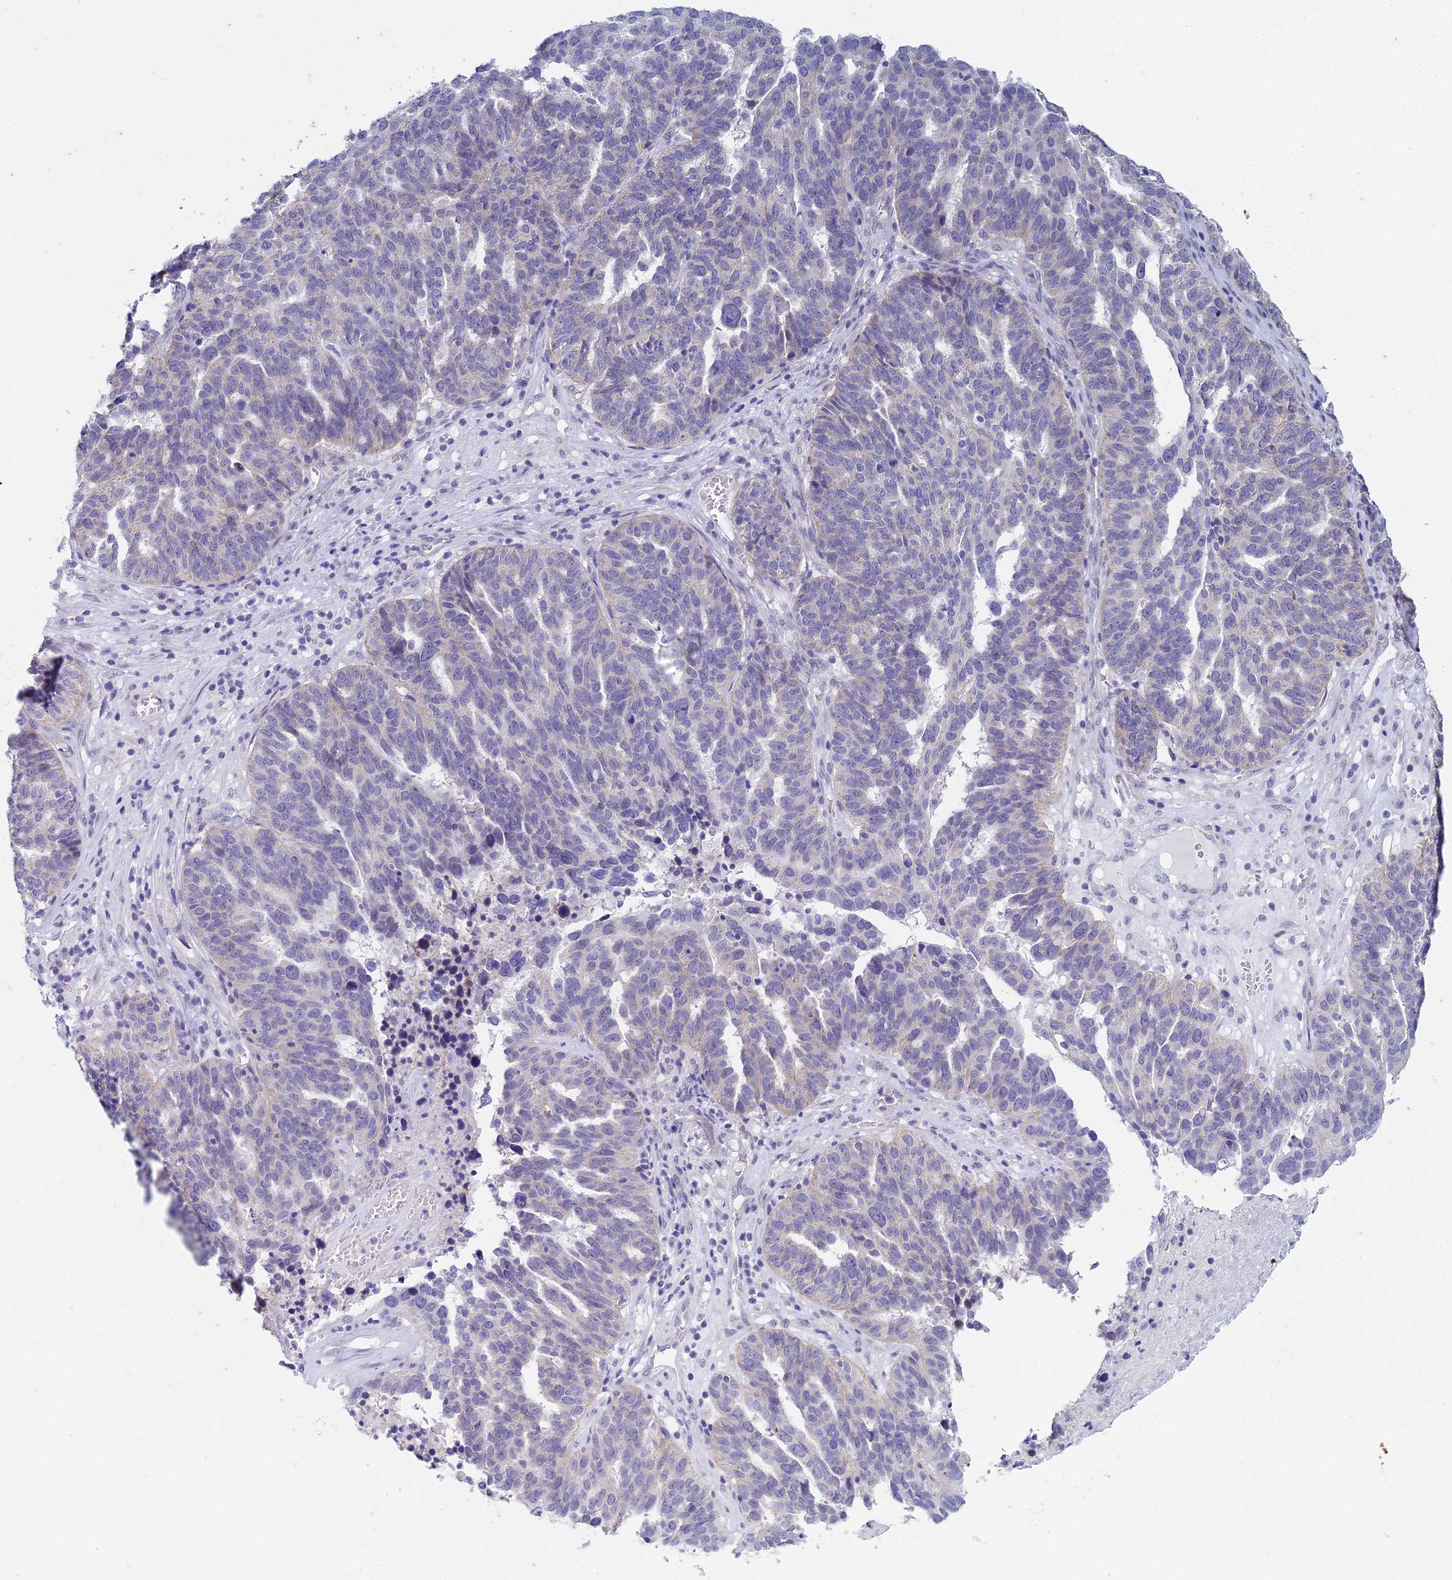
{"staining": {"intensity": "negative", "quantity": "none", "location": "none"}, "tissue": "ovarian cancer", "cell_type": "Tumor cells", "image_type": "cancer", "snomed": [{"axis": "morphology", "description": "Cystadenocarcinoma, serous, NOS"}, {"axis": "topography", "description": "Ovary"}], "caption": "IHC photomicrograph of neoplastic tissue: human serous cystadenocarcinoma (ovarian) stained with DAB shows no significant protein staining in tumor cells. (IHC, brightfield microscopy, high magnification).", "gene": "EEF2KMT", "patient": {"sex": "female", "age": 59}}